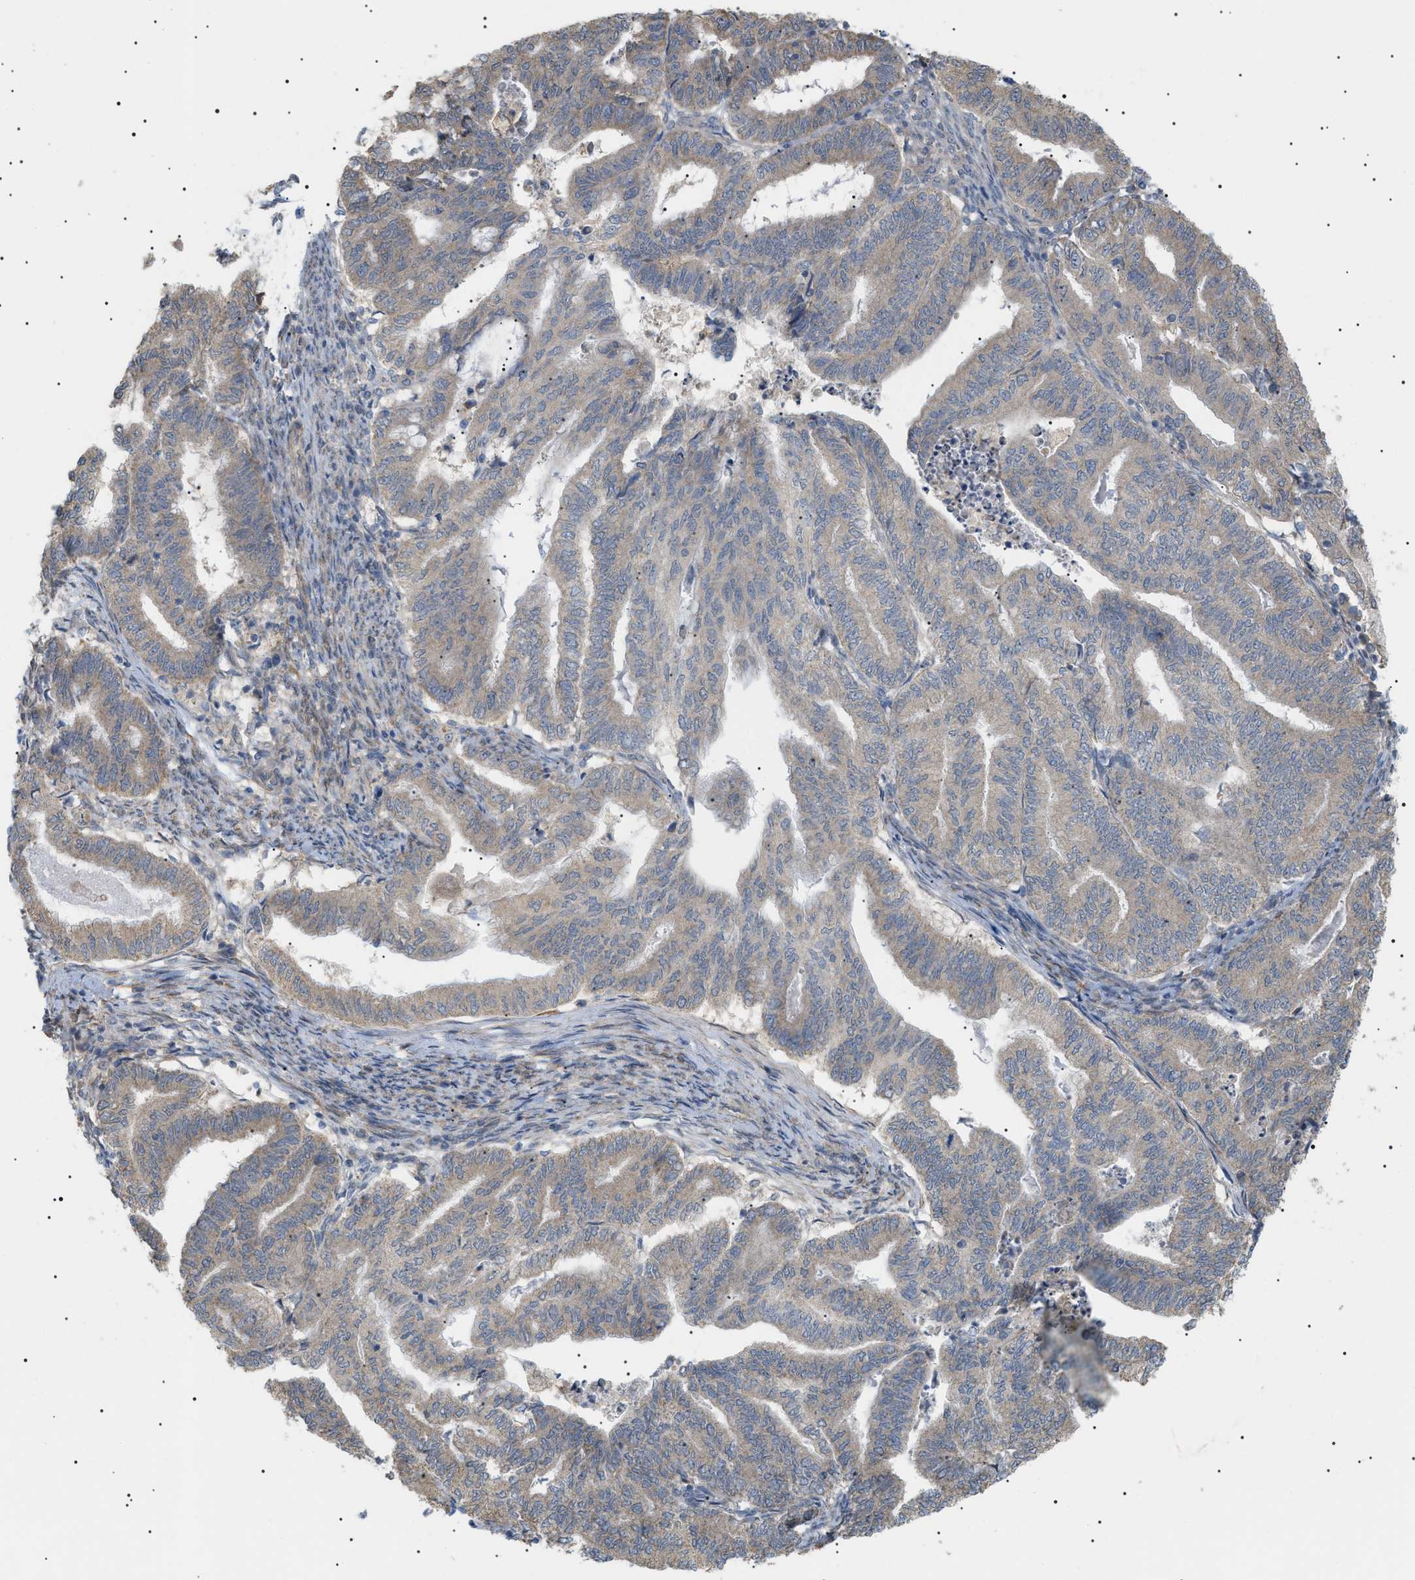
{"staining": {"intensity": "weak", "quantity": "25%-75%", "location": "cytoplasmic/membranous"}, "tissue": "endometrial cancer", "cell_type": "Tumor cells", "image_type": "cancer", "snomed": [{"axis": "morphology", "description": "Adenocarcinoma, NOS"}, {"axis": "topography", "description": "Endometrium"}], "caption": "Endometrial cancer (adenocarcinoma) was stained to show a protein in brown. There is low levels of weak cytoplasmic/membranous expression in about 25%-75% of tumor cells.", "gene": "IRS2", "patient": {"sex": "female", "age": 79}}